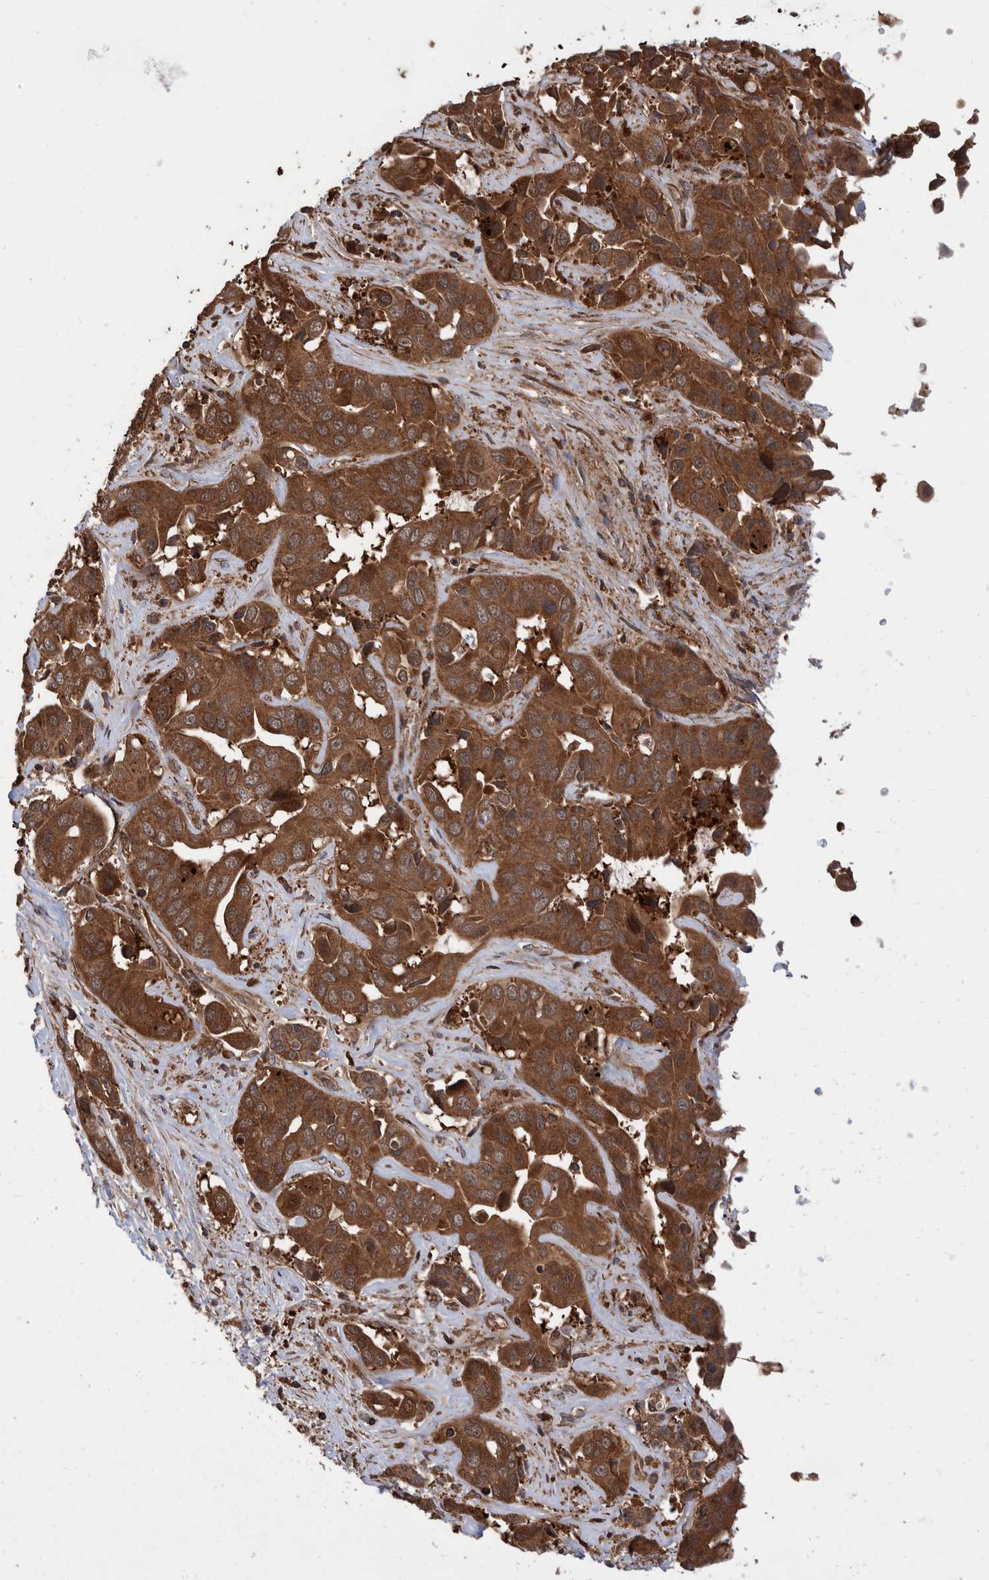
{"staining": {"intensity": "moderate", "quantity": ">75%", "location": "cytoplasmic/membranous"}, "tissue": "liver cancer", "cell_type": "Tumor cells", "image_type": "cancer", "snomed": [{"axis": "morphology", "description": "Cholangiocarcinoma"}, {"axis": "topography", "description": "Liver"}], "caption": "Immunohistochemical staining of liver cancer (cholangiocarcinoma) shows moderate cytoplasmic/membranous protein staining in approximately >75% of tumor cells.", "gene": "VBP1", "patient": {"sex": "female", "age": 52}}